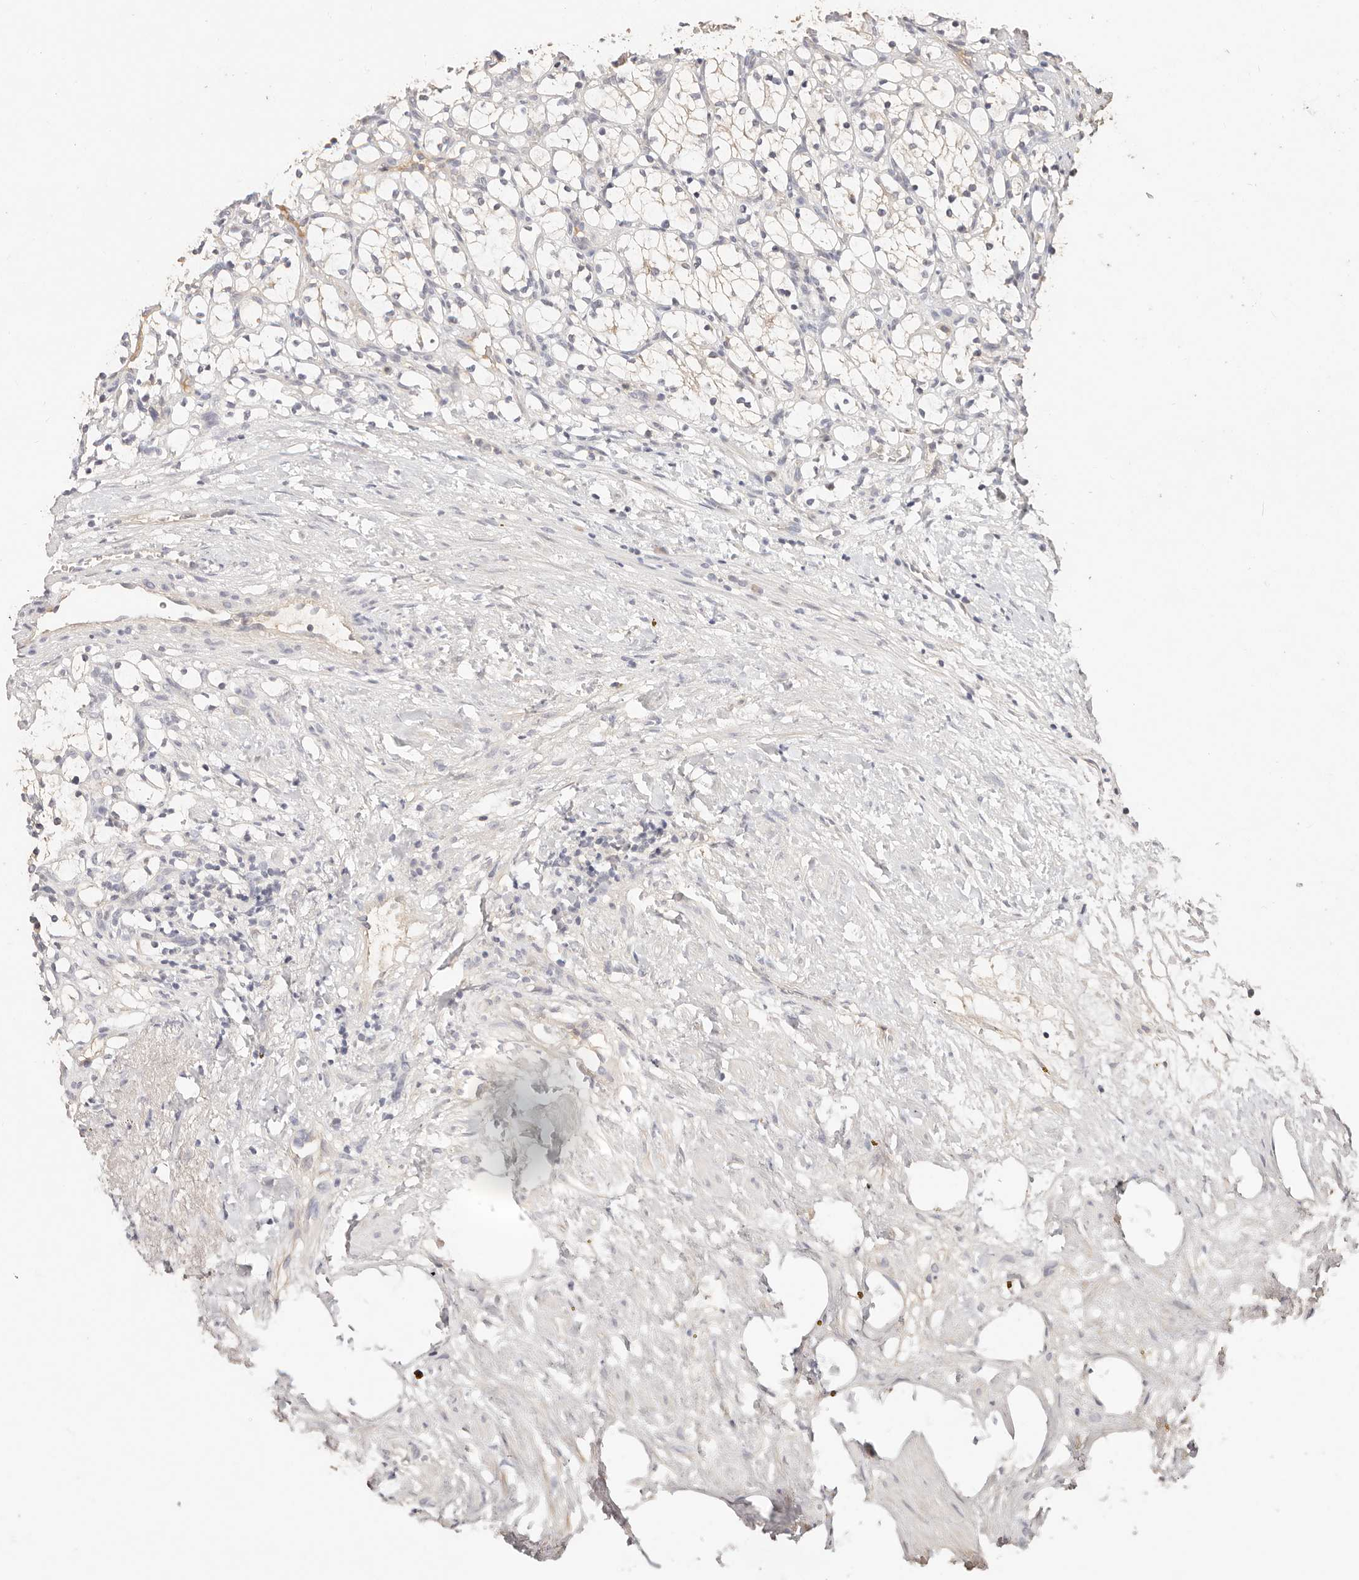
{"staining": {"intensity": "negative", "quantity": "none", "location": "none"}, "tissue": "renal cancer", "cell_type": "Tumor cells", "image_type": "cancer", "snomed": [{"axis": "morphology", "description": "Adenocarcinoma, NOS"}, {"axis": "topography", "description": "Kidney"}], "caption": "This is a micrograph of immunohistochemistry (IHC) staining of adenocarcinoma (renal), which shows no expression in tumor cells.", "gene": "CXADR", "patient": {"sex": "female", "age": 69}}